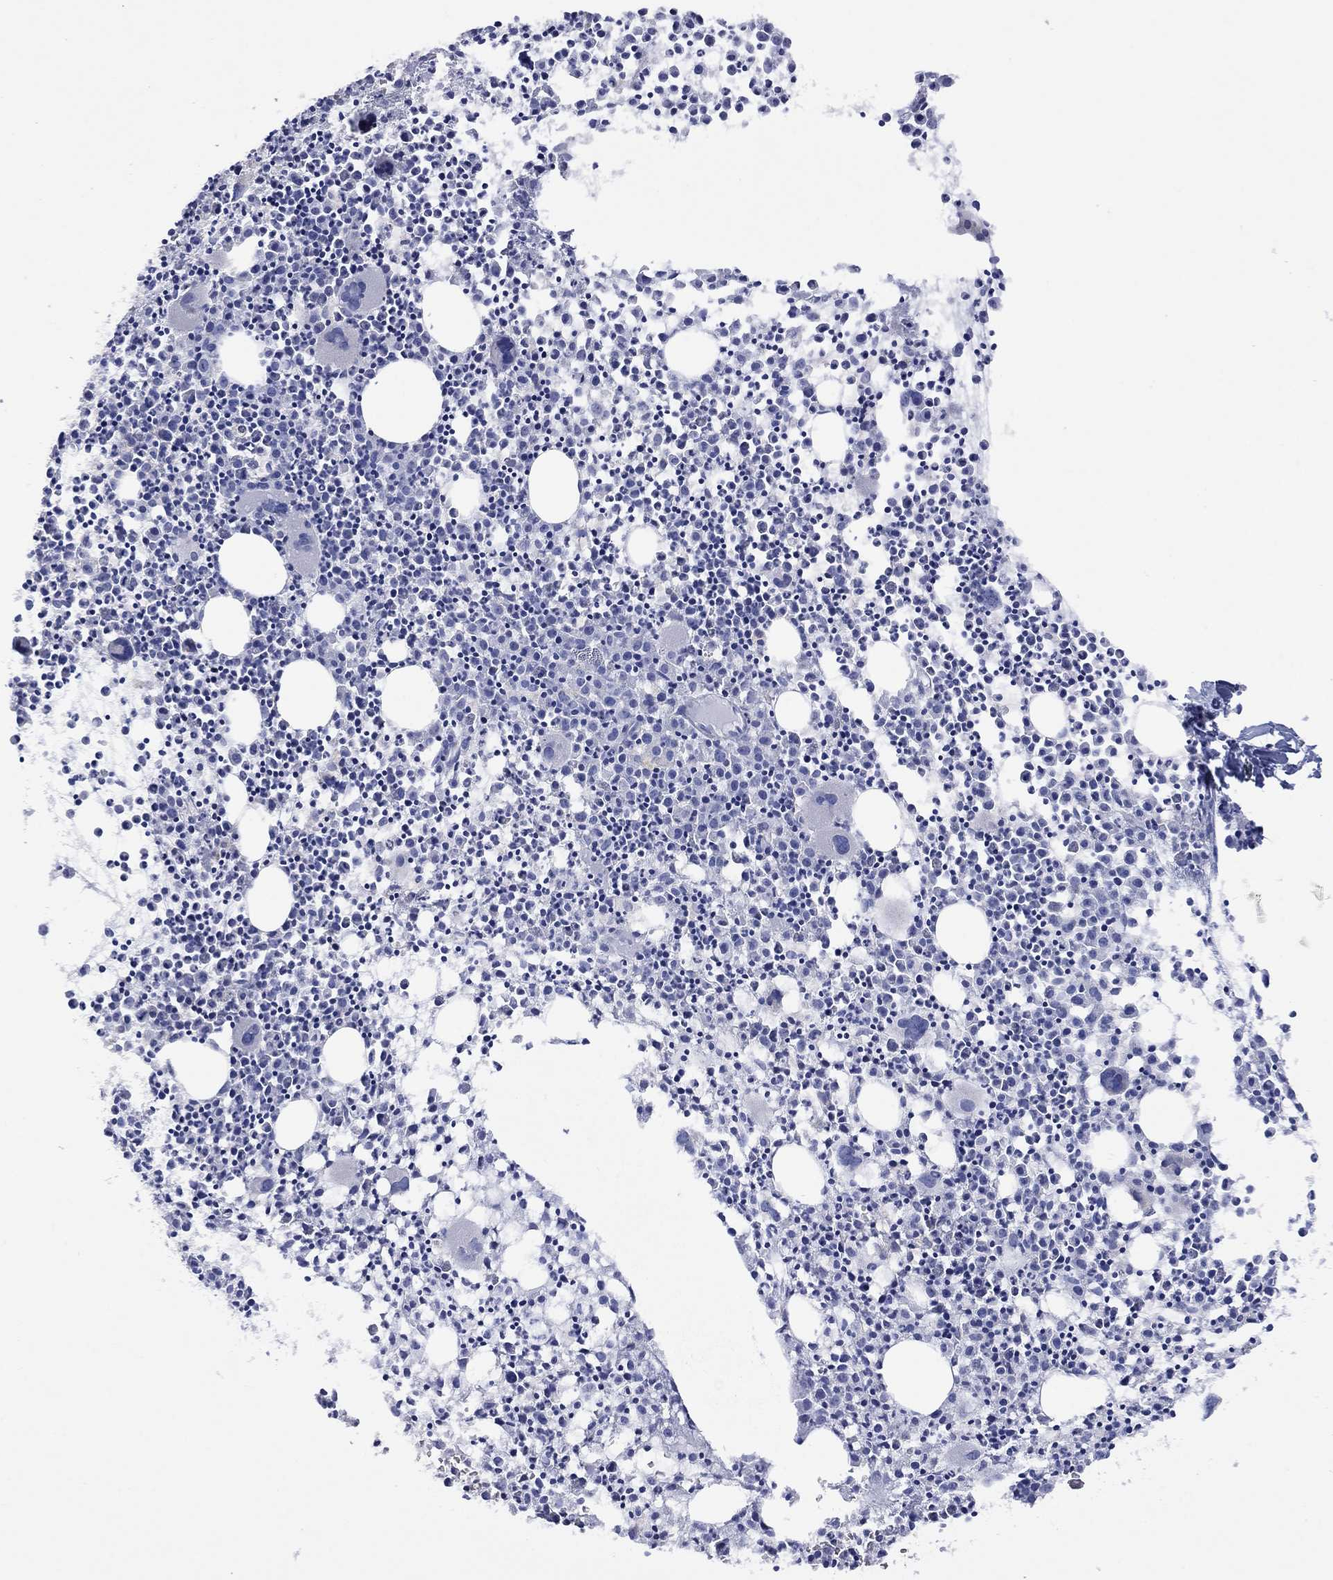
{"staining": {"intensity": "negative", "quantity": "none", "location": "none"}, "tissue": "bone marrow", "cell_type": "Hematopoietic cells", "image_type": "normal", "snomed": [{"axis": "morphology", "description": "Normal tissue, NOS"}, {"axis": "morphology", "description": "Inflammation, NOS"}, {"axis": "topography", "description": "Bone marrow"}], "caption": "DAB immunohistochemical staining of benign bone marrow demonstrates no significant expression in hematopoietic cells. (Stains: DAB (3,3'-diaminobenzidine) IHC with hematoxylin counter stain, Microscopy: brightfield microscopy at high magnification).", "gene": "CLVS1", "patient": {"sex": "male", "age": 3}}